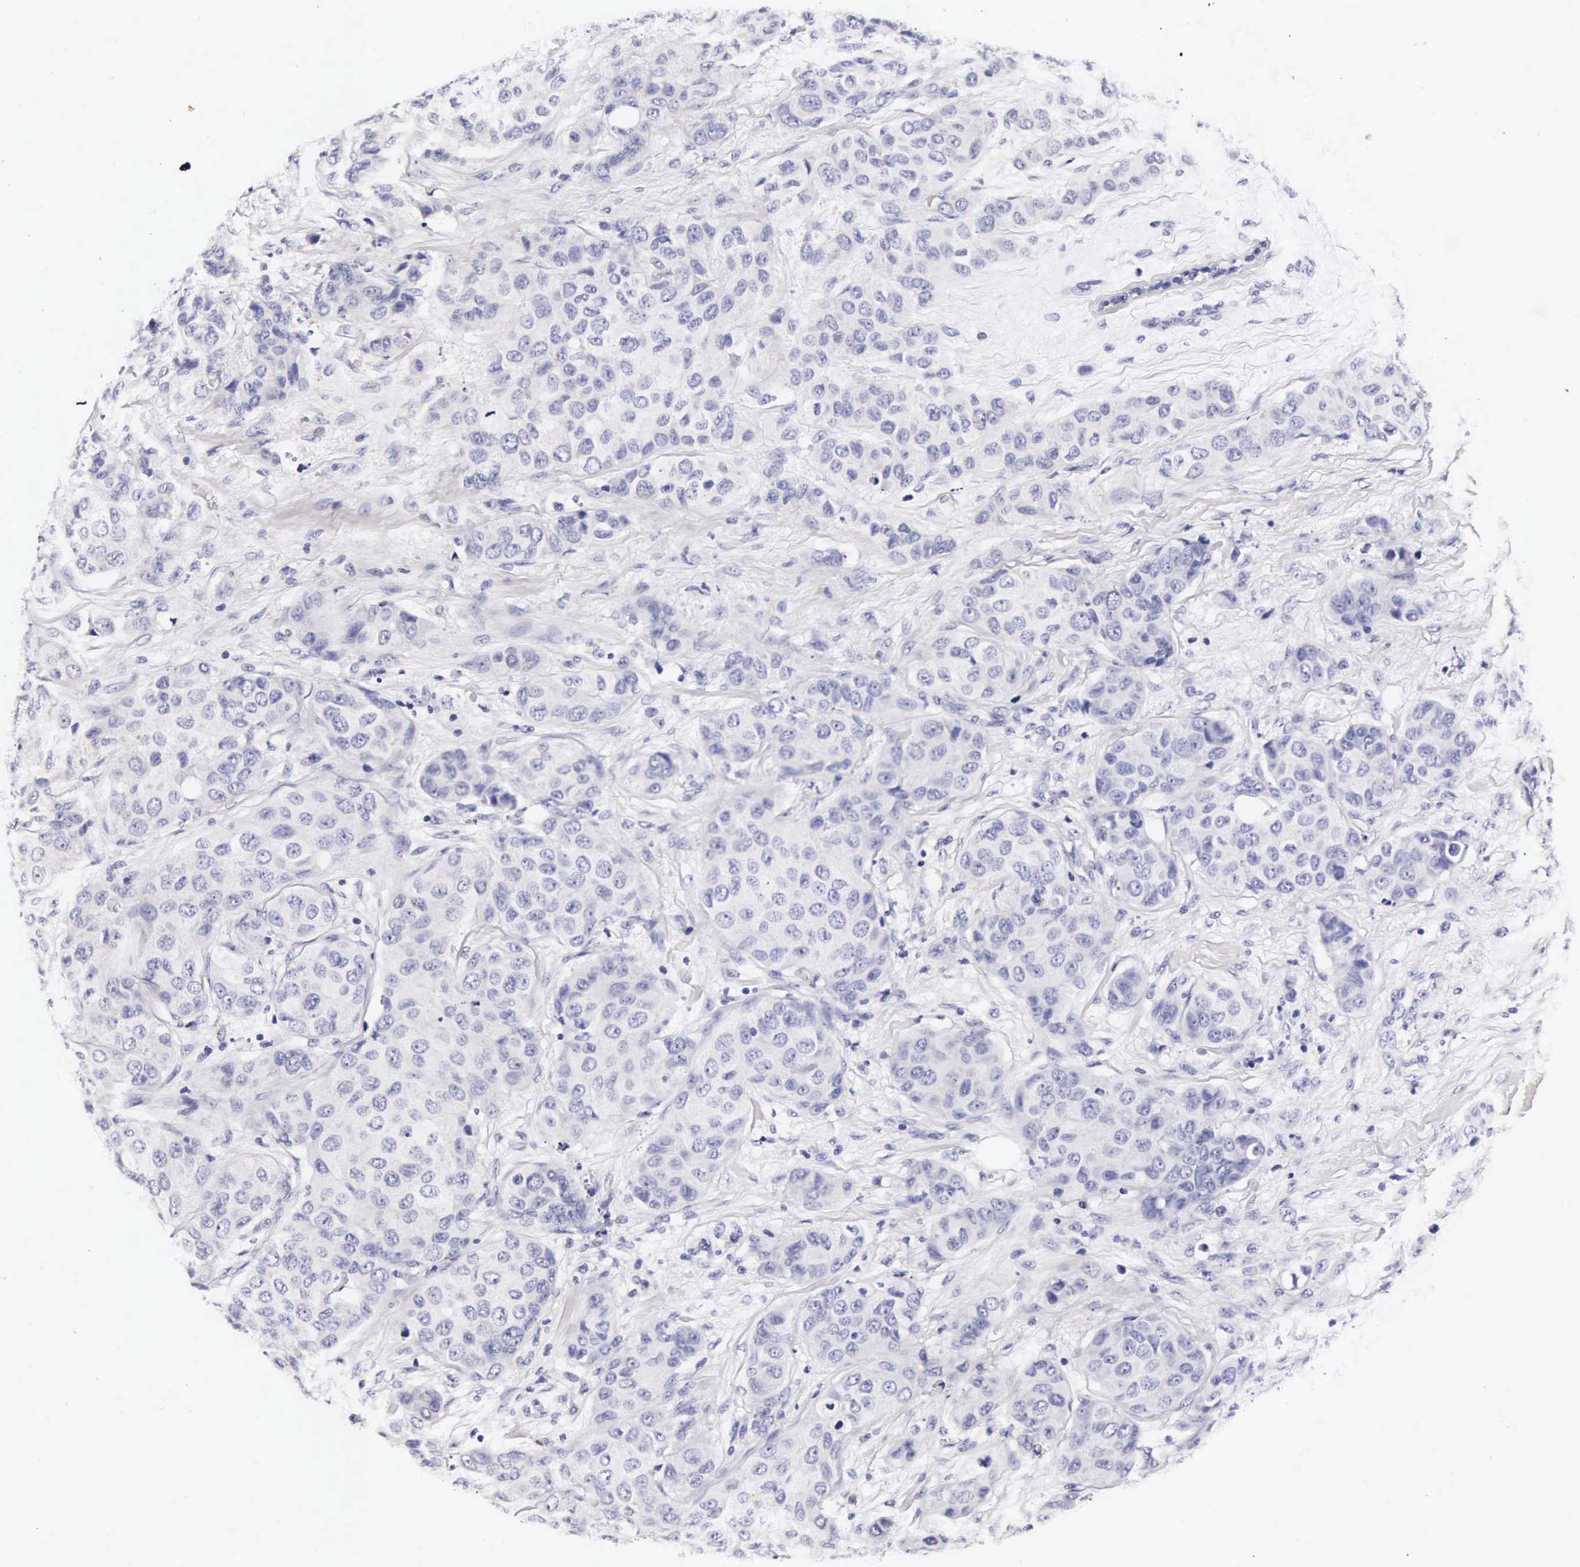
{"staining": {"intensity": "negative", "quantity": "none", "location": "none"}, "tissue": "breast cancer", "cell_type": "Tumor cells", "image_type": "cancer", "snomed": [{"axis": "morphology", "description": "Duct carcinoma"}, {"axis": "topography", "description": "Breast"}], "caption": "High power microscopy photomicrograph of an immunohistochemistry image of breast cancer, revealing no significant staining in tumor cells.", "gene": "RNASE6", "patient": {"sex": "female", "age": 68}}